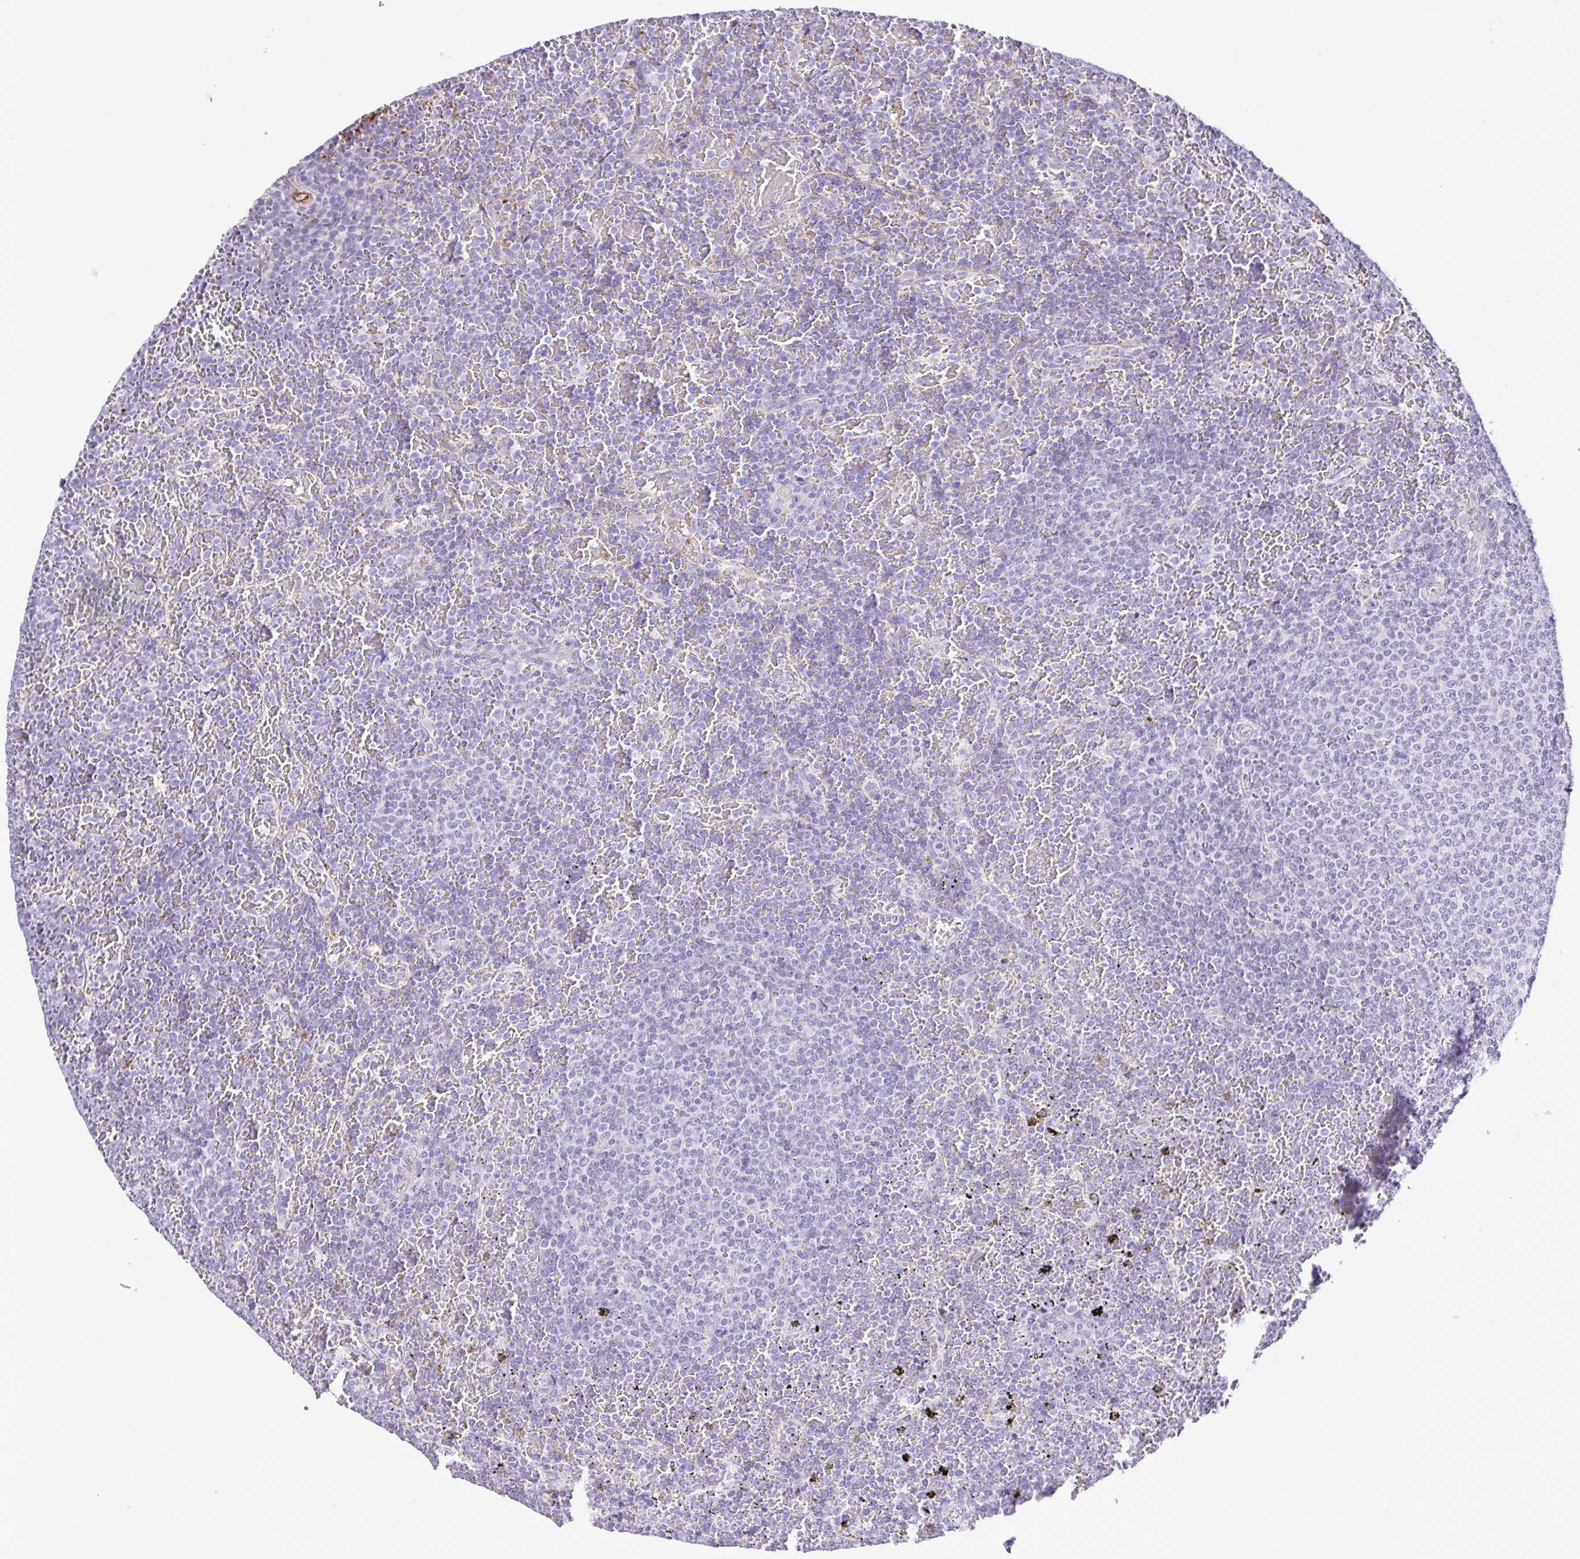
{"staining": {"intensity": "negative", "quantity": "none", "location": "none"}, "tissue": "lymphoma", "cell_type": "Tumor cells", "image_type": "cancer", "snomed": [{"axis": "morphology", "description": "Malignant lymphoma, non-Hodgkin's type, Low grade"}, {"axis": "topography", "description": "Spleen"}], "caption": "Malignant lymphoma, non-Hodgkin's type (low-grade) was stained to show a protein in brown. There is no significant staining in tumor cells.", "gene": "GABBR2", "patient": {"sex": "female", "age": 77}}